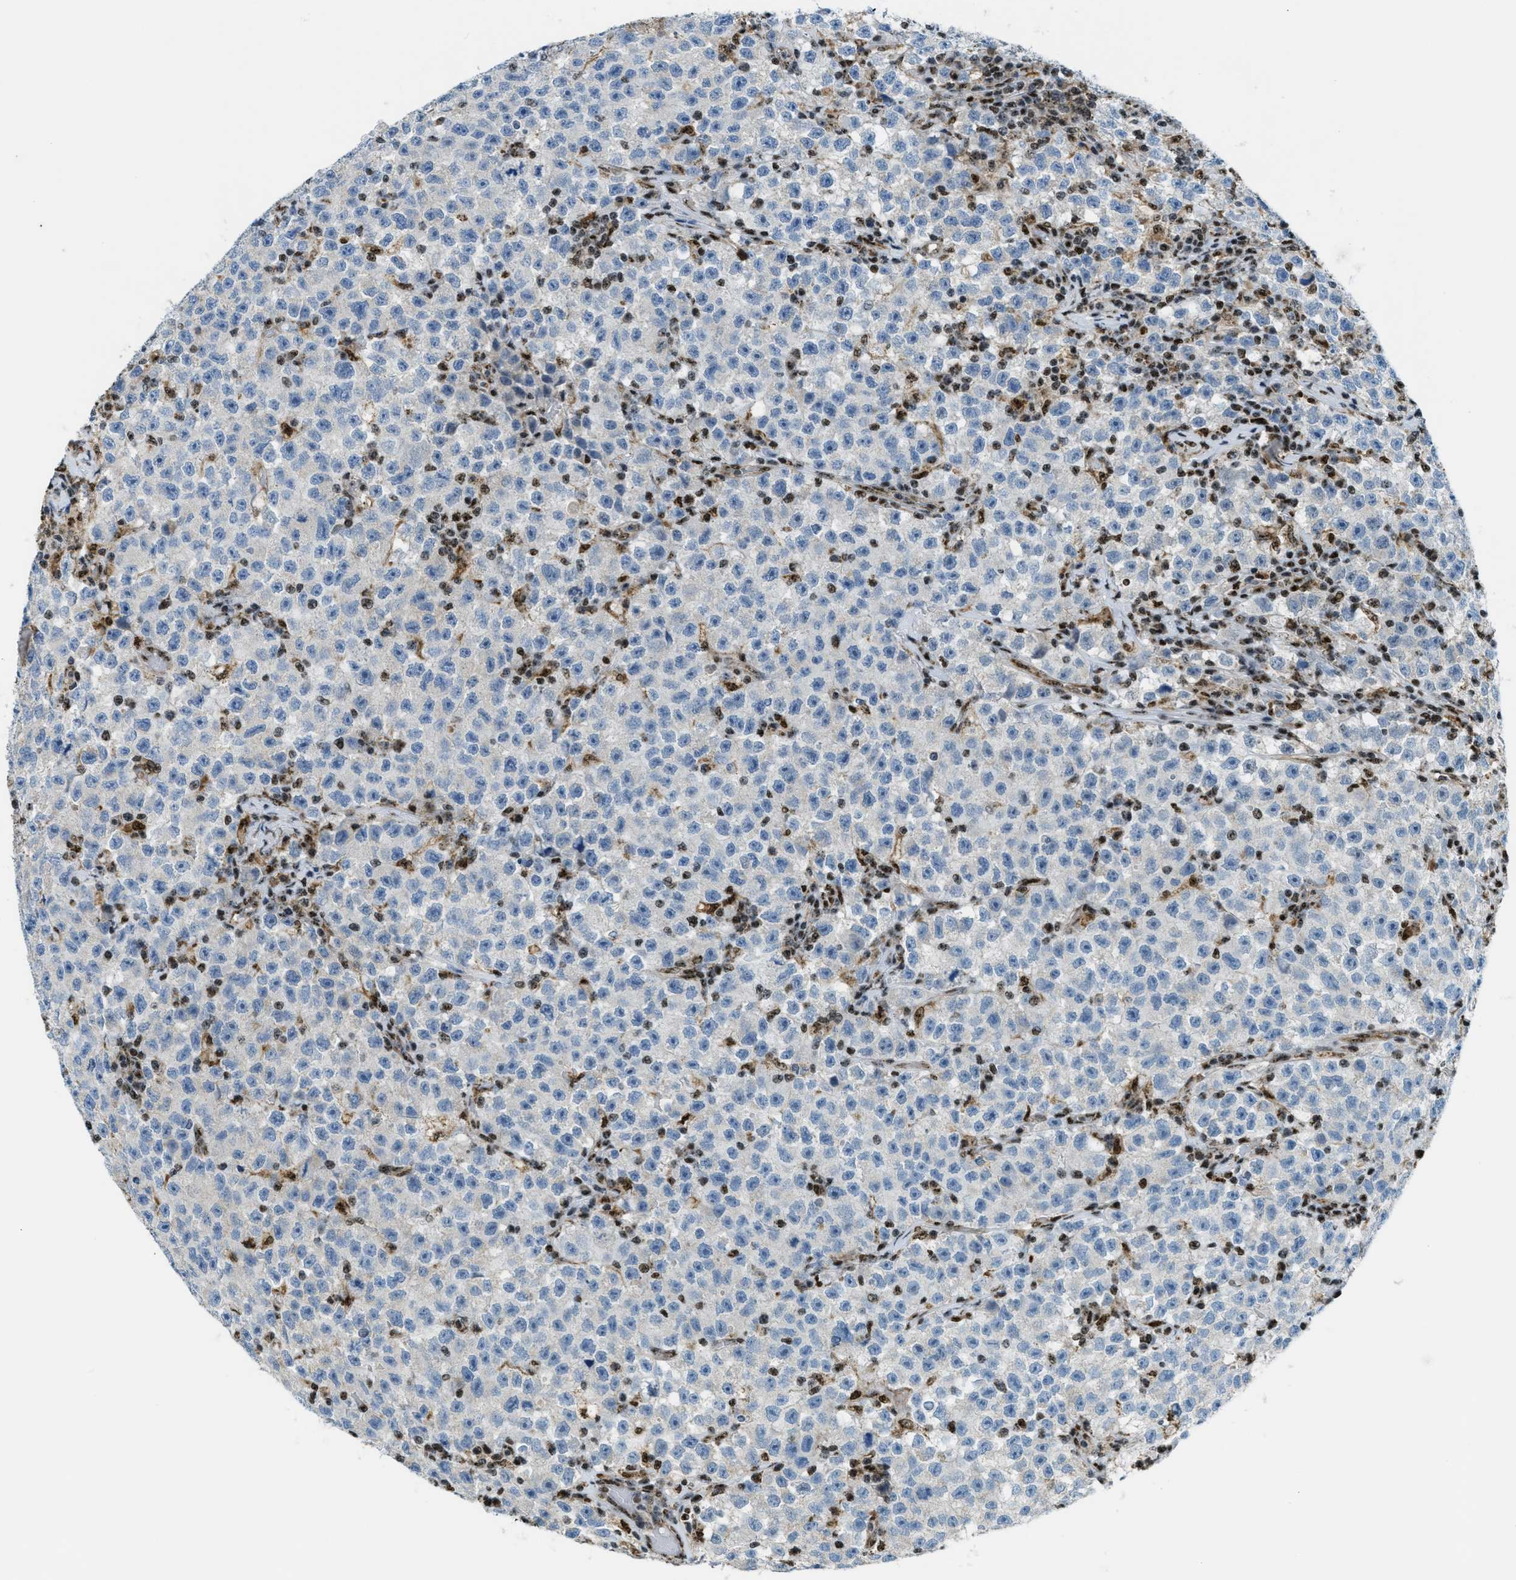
{"staining": {"intensity": "negative", "quantity": "none", "location": "none"}, "tissue": "testis cancer", "cell_type": "Tumor cells", "image_type": "cancer", "snomed": [{"axis": "morphology", "description": "Seminoma, NOS"}, {"axis": "topography", "description": "Testis"}], "caption": "An IHC image of testis cancer is shown. There is no staining in tumor cells of testis cancer.", "gene": "SP100", "patient": {"sex": "male", "age": 22}}